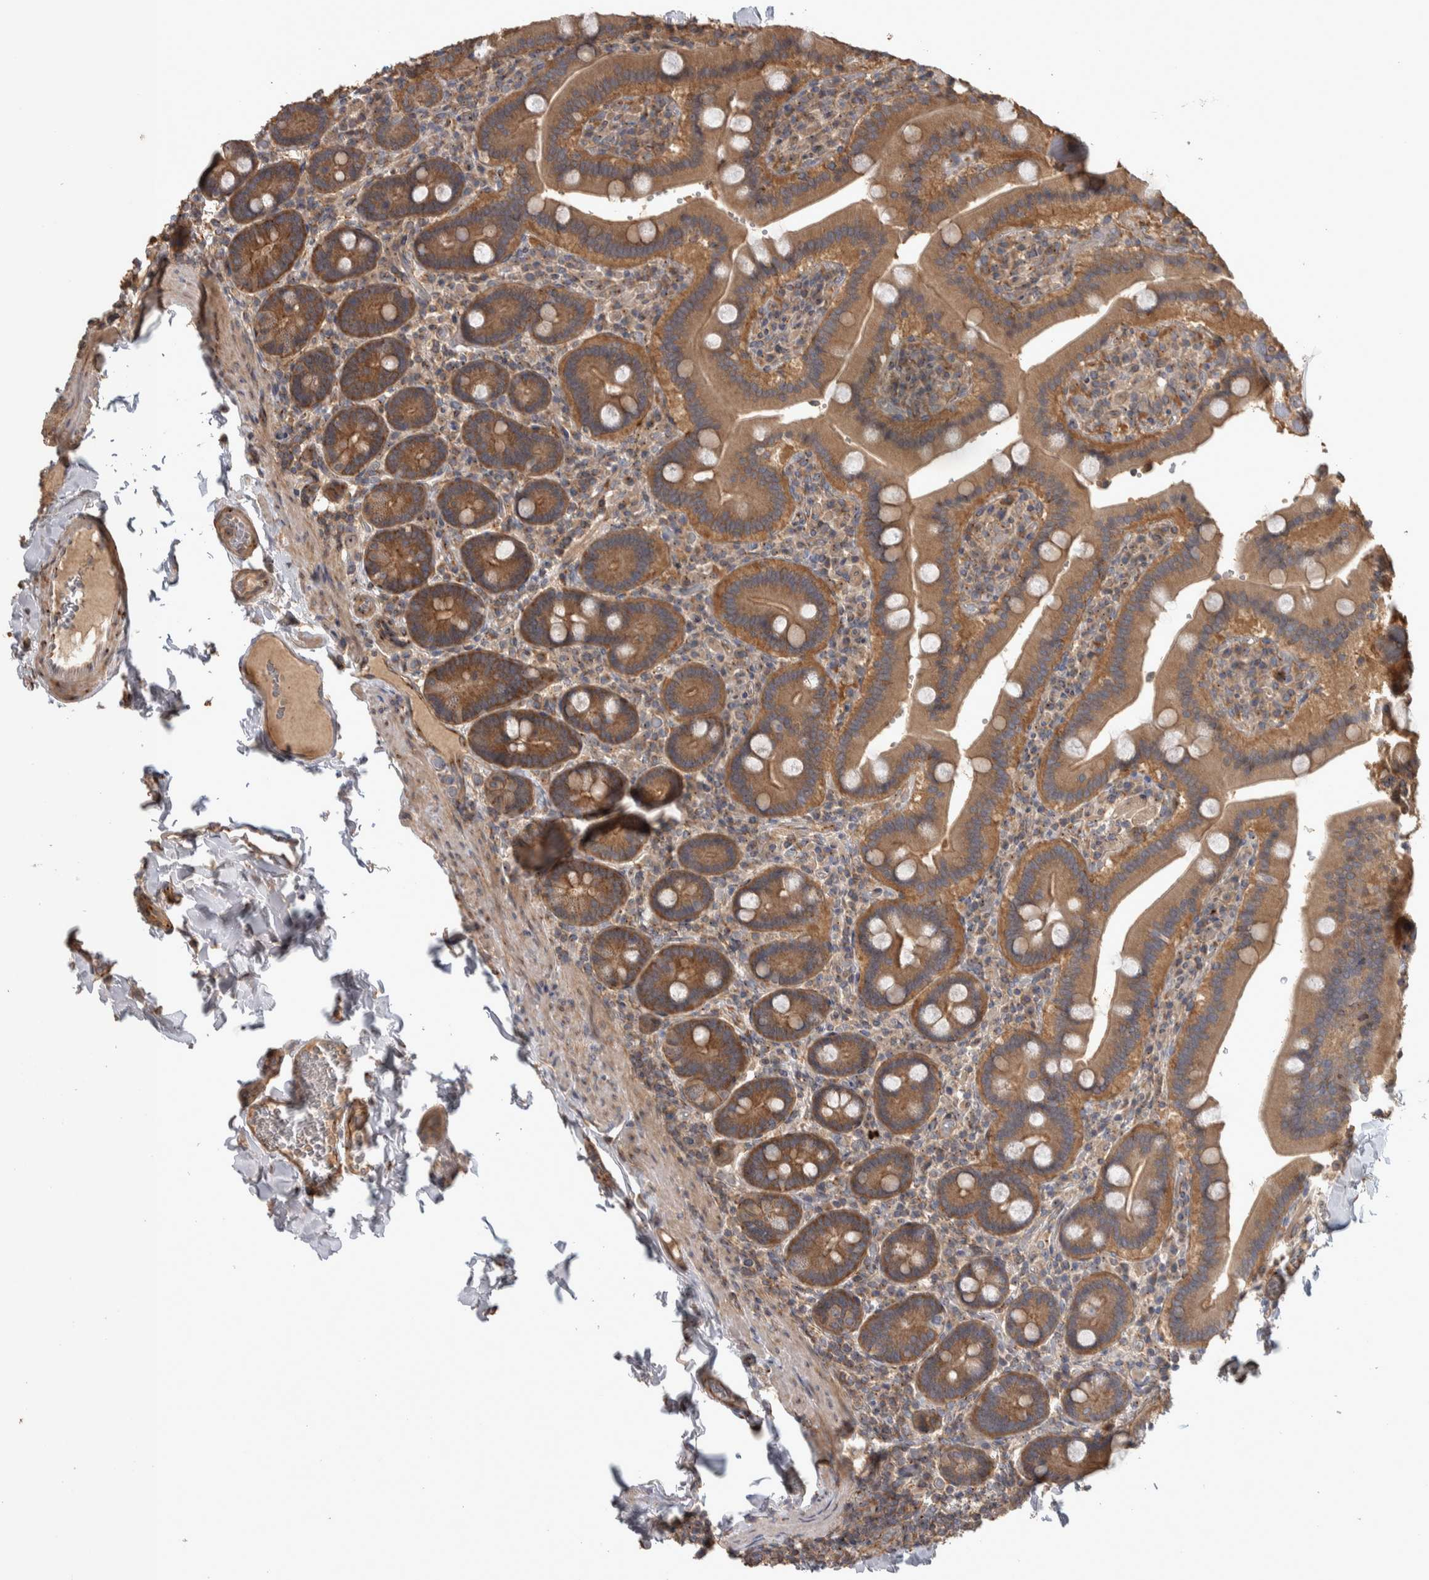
{"staining": {"intensity": "moderate", "quantity": ">75%", "location": "cytoplasmic/membranous"}, "tissue": "duodenum", "cell_type": "Glandular cells", "image_type": "normal", "snomed": [{"axis": "morphology", "description": "Normal tissue, NOS"}, {"axis": "topography", "description": "Duodenum"}], "caption": "DAB (3,3'-diaminobenzidine) immunohistochemical staining of benign duodenum displays moderate cytoplasmic/membranous protein staining in about >75% of glandular cells.", "gene": "IFRD1", "patient": {"sex": "female", "age": 62}}